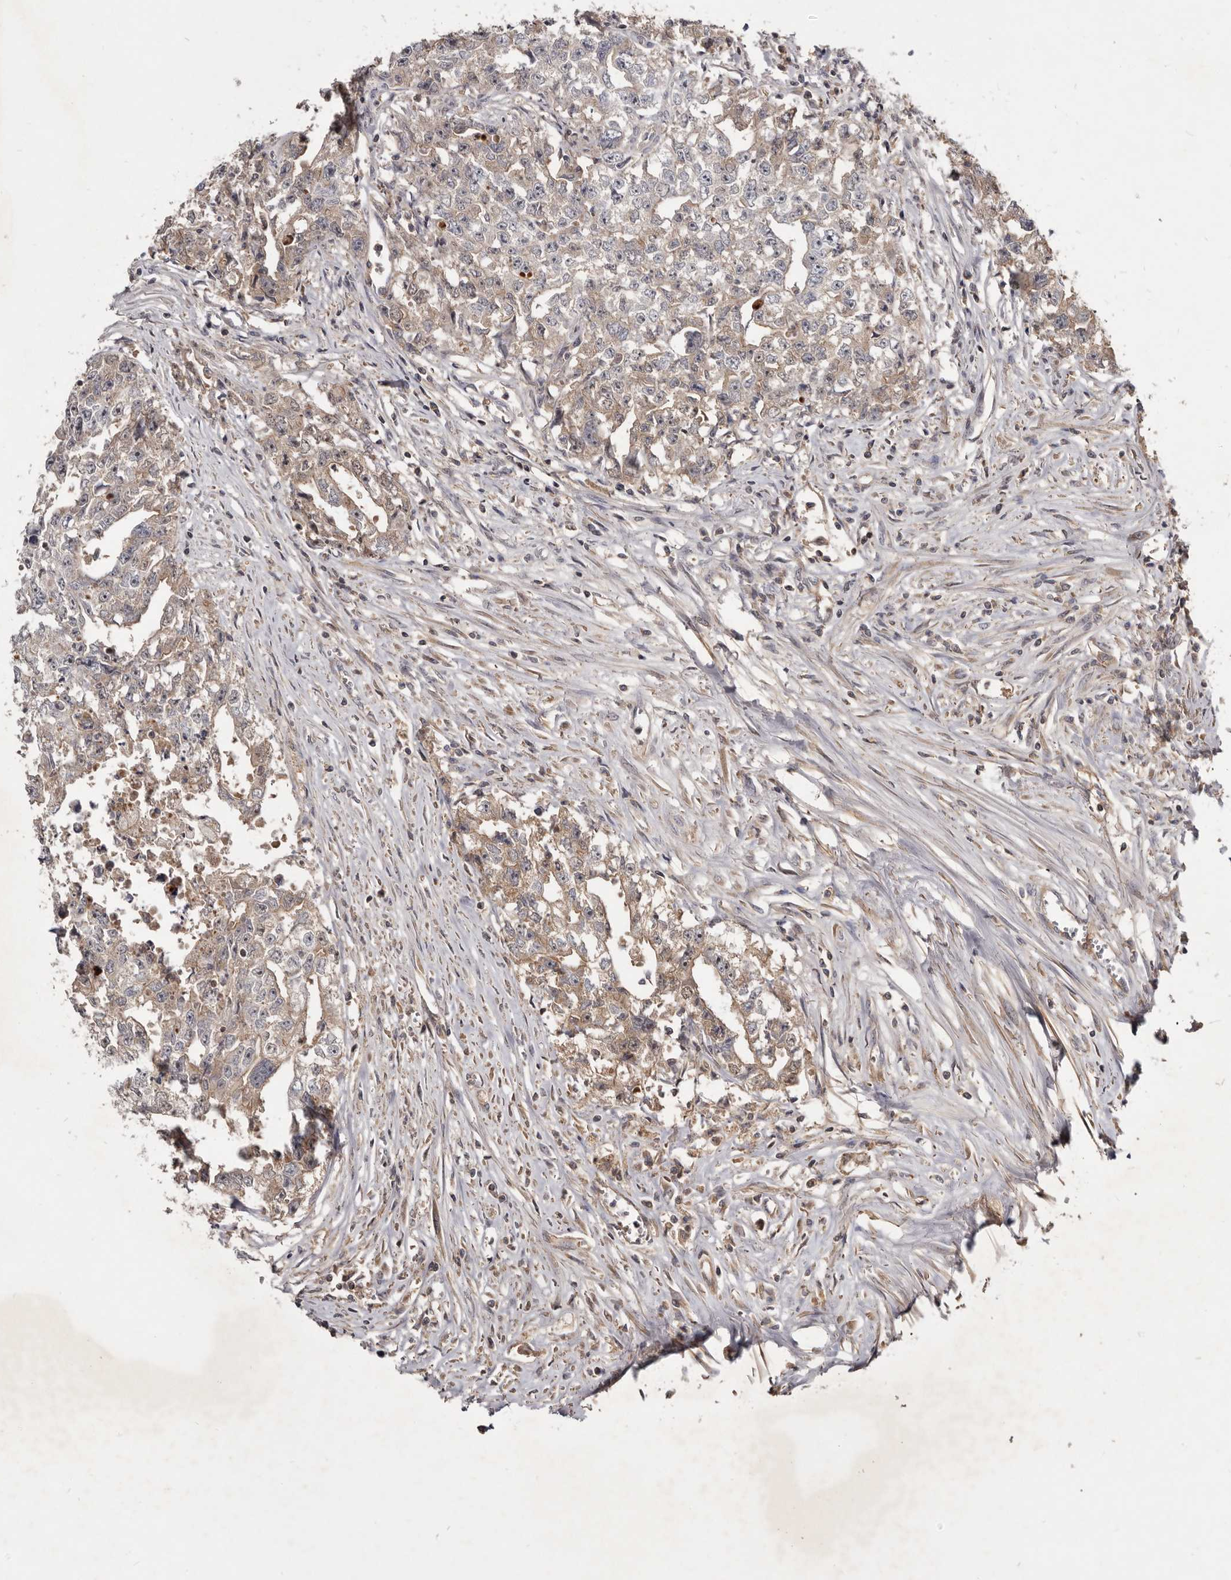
{"staining": {"intensity": "weak", "quantity": "25%-75%", "location": "cytoplasmic/membranous"}, "tissue": "testis cancer", "cell_type": "Tumor cells", "image_type": "cancer", "snomed": [{"axis": "morphology", "description": "Seminoma, NOS"}, {"axis": "morphology", "description": "Carcinoma, Embryonal, NOS"}, {"axis": "topography", "description": "Testis"}], "caption": "Immunohistochemical staining of testis seminoma displays low levels of weak cytoplasmic/membranous positivity in about 25%-75% of tumor cells.", "gene": "TTC39A", "patient": {"sex": "male", "age": 43}}